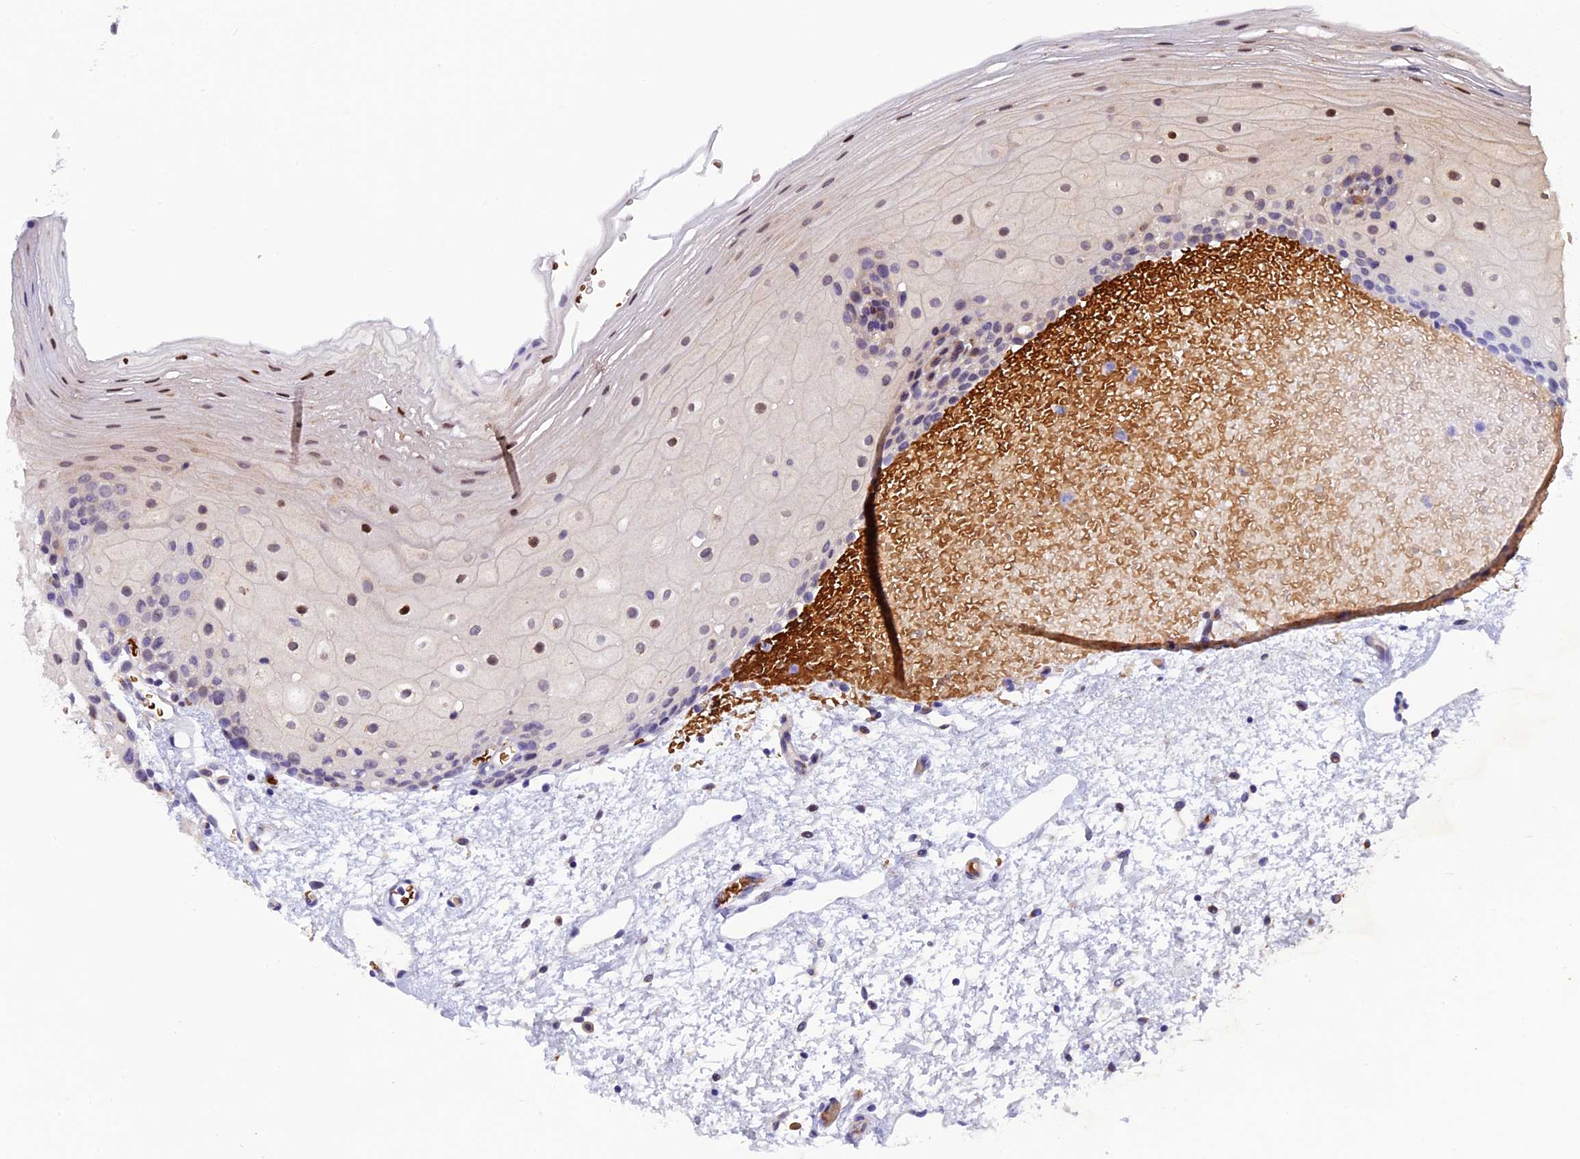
{"staining": {"intensity": "moderate", "quantity": "<25%", "location": "cytoplasmic/membranous,nuclear"}, "tissue": "oral mucosa", "cell_type": "Squamous epithelial cells", "image_type": "normal", "snomed": [{"axis": "morphology", "description": "Normal tissue, NOS"}, {"axis": "topography", "description": "Oral tissue"}], "caption": "DAB (3,3'-diaminobenzidine) immunohistochemical staining of unremarkable oral mucosa demonstrates moderate cytoplasmic/membranous,nuclear protein expression in approximately <25% of squamous epithelial cells.", "gene": "CCDC9B", "patient": {"sex": "female", "age": 70}}